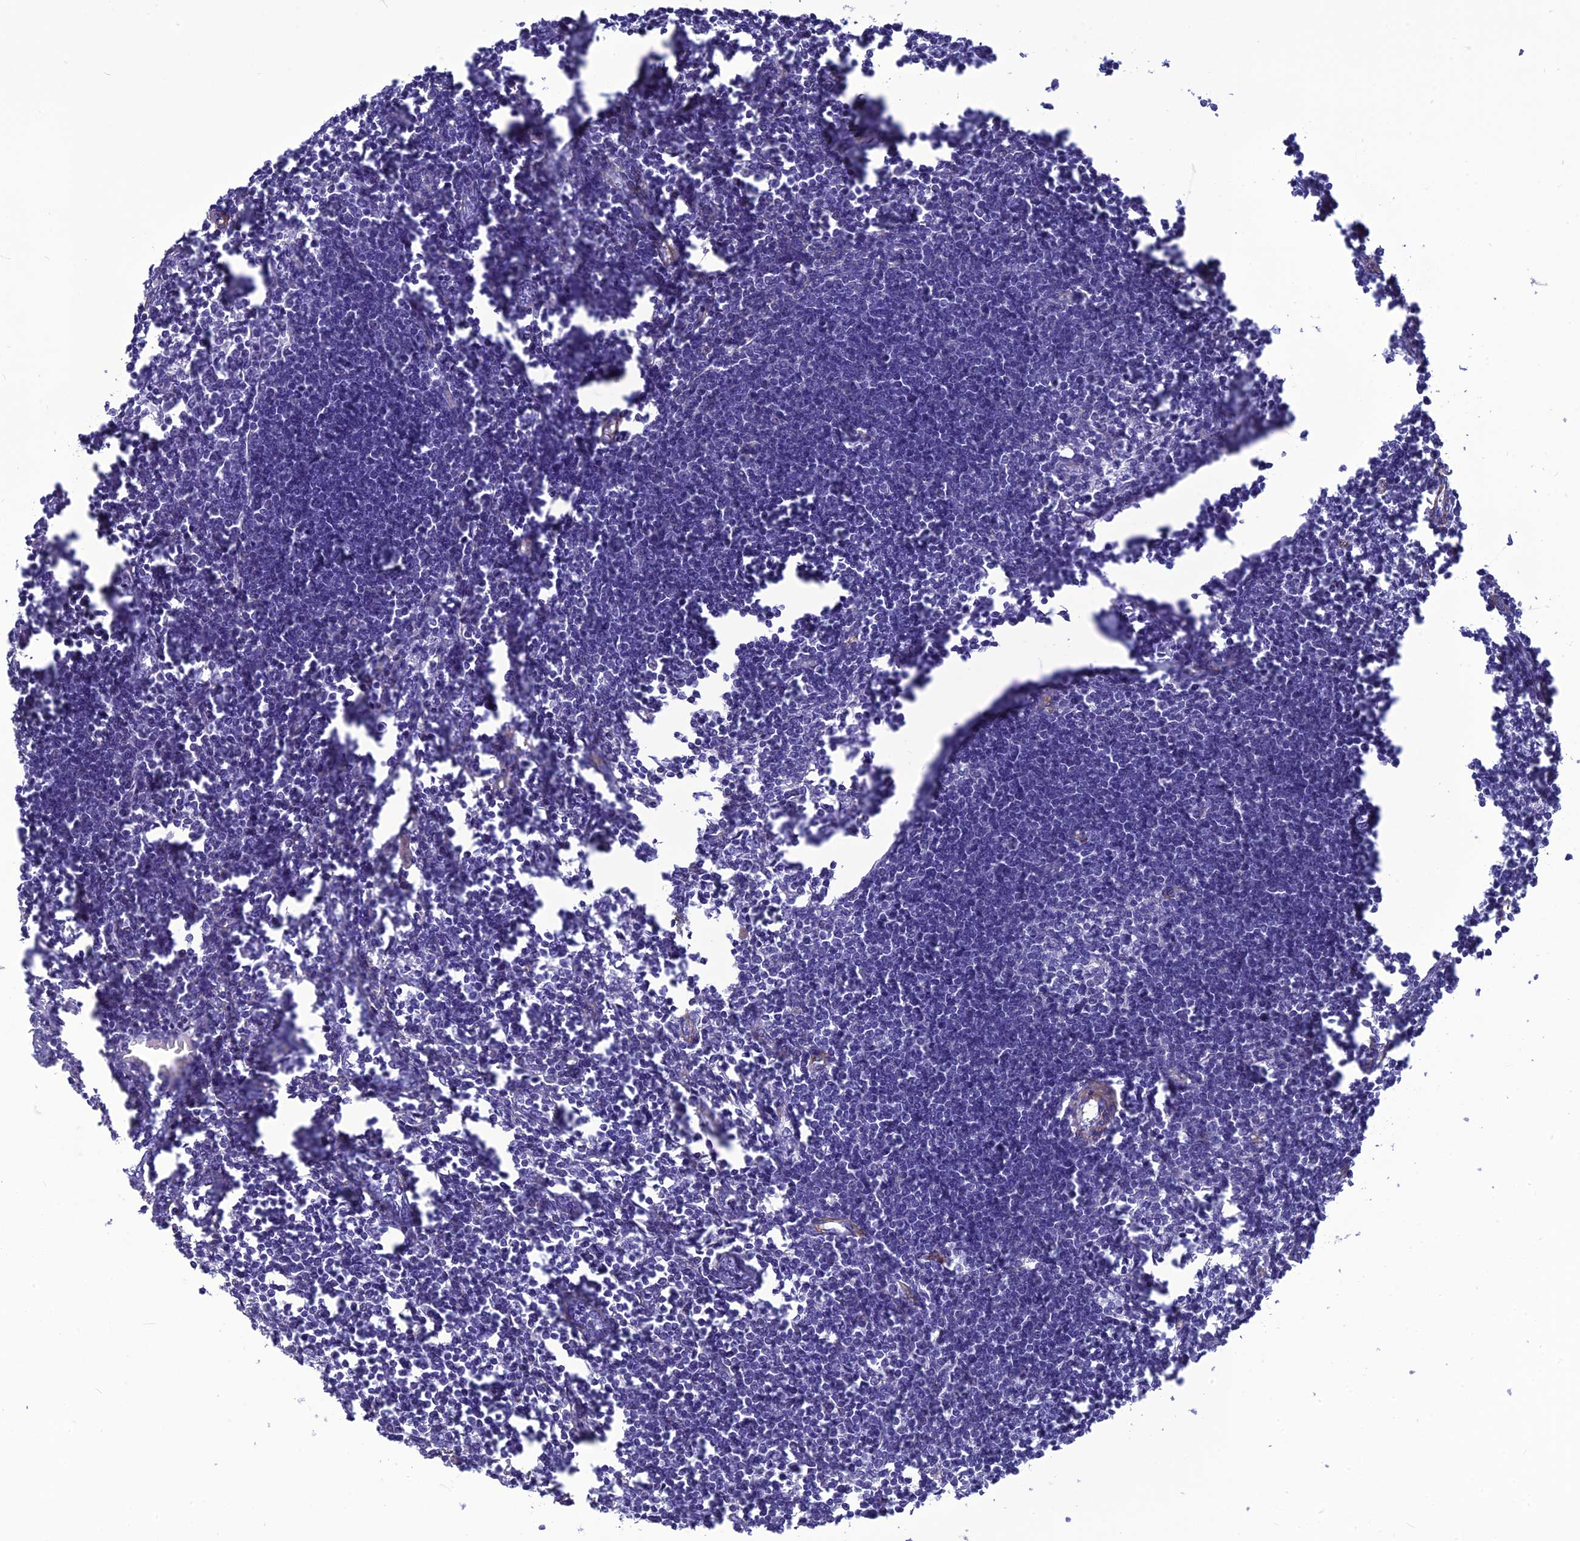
{"staining": {"intensity": "negative", "quantity": "none", "location": "none"}, "tissue": "lymph node", "cell_type": "Germinal center cells", "image_type": "normal", "snomed": [{"axis": "morphology", "description": "Normal tissue, NOS"}, {"axis": "morphology", "description": "Malignant melanoma, Metastatic site"}, {"axis": "topography", "description": "Lymph node"}], "caption": "Immunohistochemistry micrograph of benign lymph node stained for a protein (brown), which demonstrates no staining in germinal center cells.", "gene": "NKD1", "patient": {"sex": "male", "age": 41}}